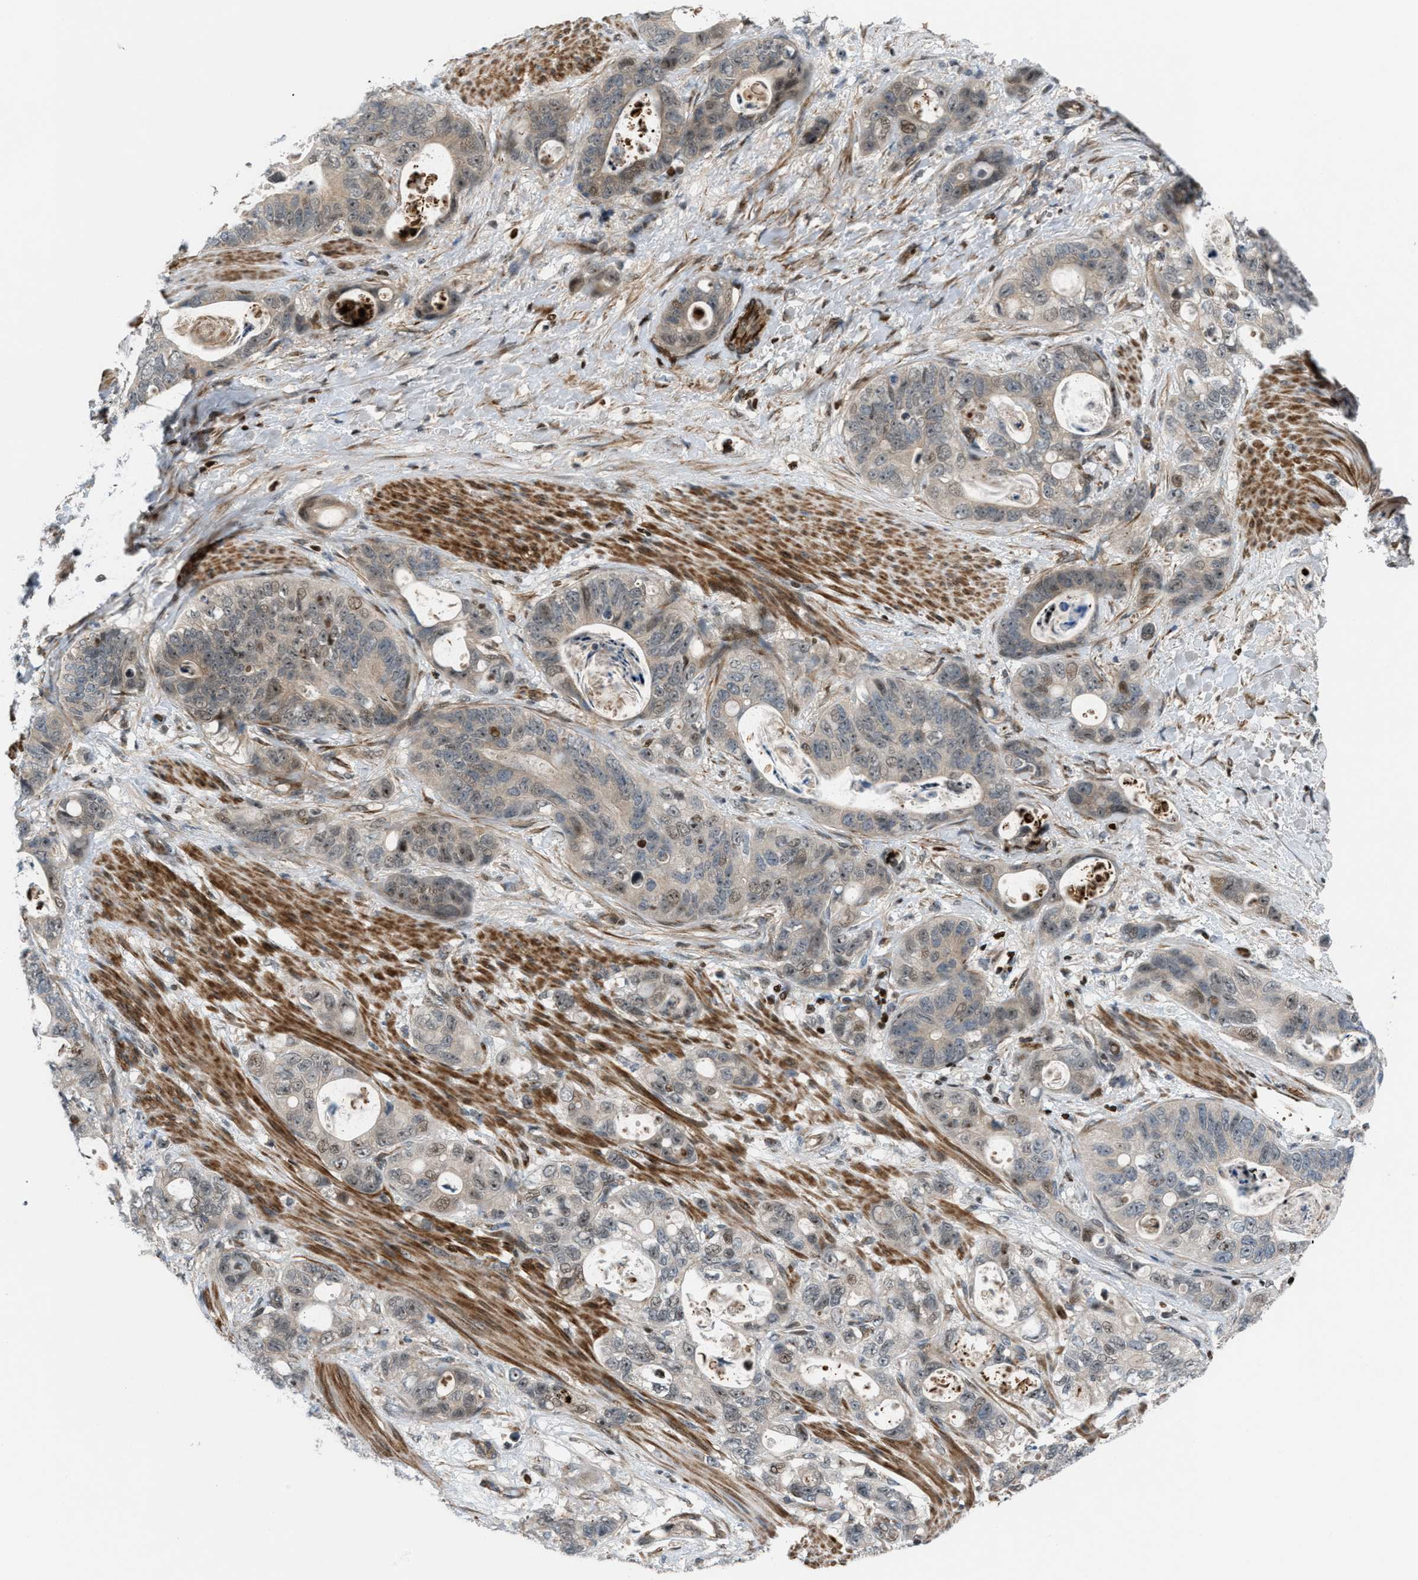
{"staining": {"intensity": "weak", "quantity": "<25%", "location": "nuclear"}, "tissue": "stomach cancer", "cell_type": "Tumor cells", "image_type": "cancer", "snomed": [{"axis": "morphology", "description": "Normal tissue, NOS"}, {"axis": "morphology", "description": "Adenocarcinoma, NOS"}, {"axis": "topography", "description": "Stomach"}], "caption": "This is an IHC photomicrograph of human adenocarcinoma (stomach). There is no expression in tumor cells.", "gene": "ZNF276", "patient": {"sex": "female", "age": 89}}